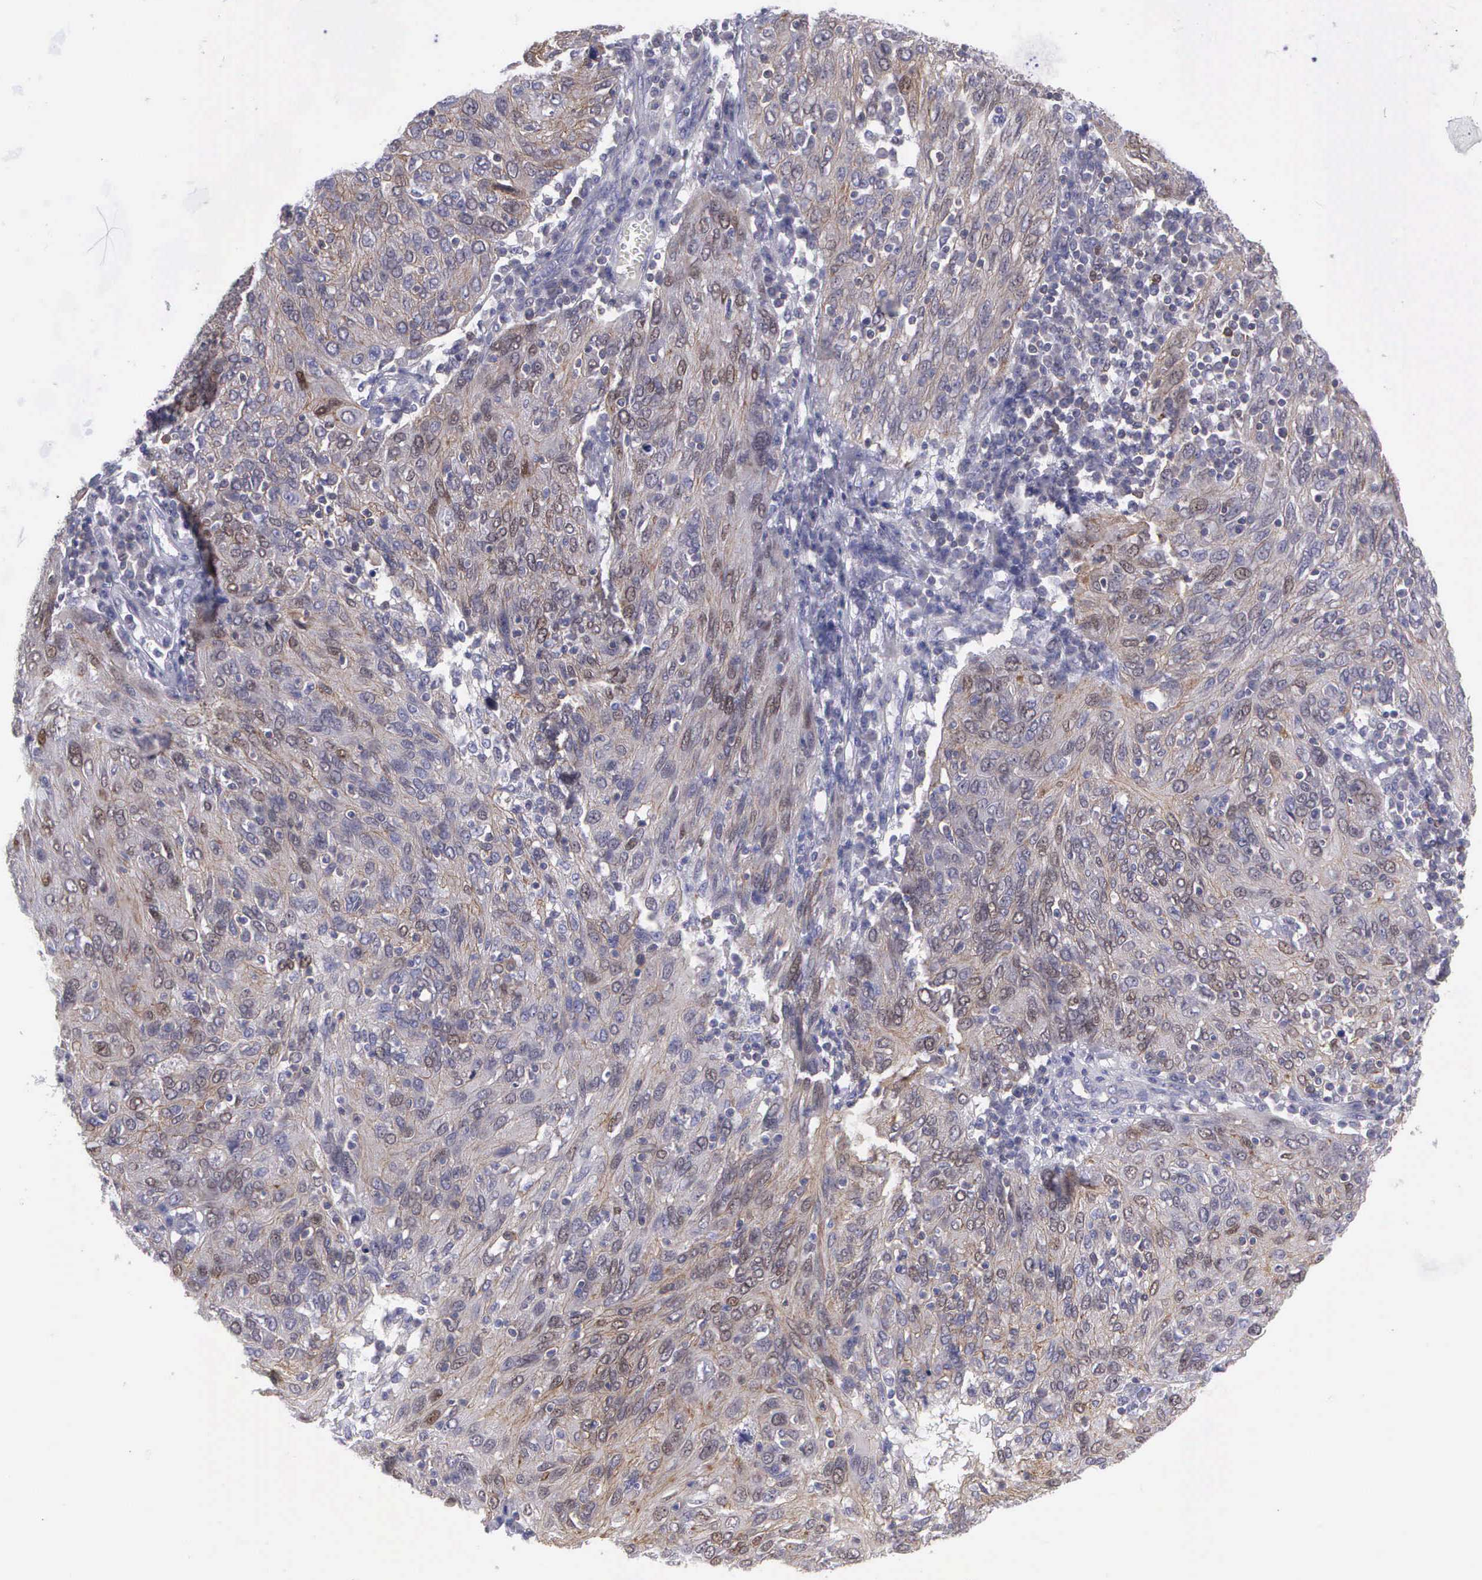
{"staining": {"intensity": "weak", "quantity": "25%-75%", "location": "cytoplasmic/membranous,nuclear"}, "tissue": "ovarian cancer", "cell_type": "Tumor cells", "image_type": "cancer", "snomed": [{"axis": "morphology", "description": "Carcinoma, endometroid"}, {"axis": "topography", "description": "Ovary"}], "caption": "Ovarian endometroid carcinoma tissue demonstrates weak cytoplasmic/membranous and nuclear staining in approximately 25%-75% of tumor cells, visualized by immunohistochemistry. (Brightfield microscopy of DAB IHC at high magnification).", "gene": "MICAL3", "patient": {"sex": "female", "age": 50}}